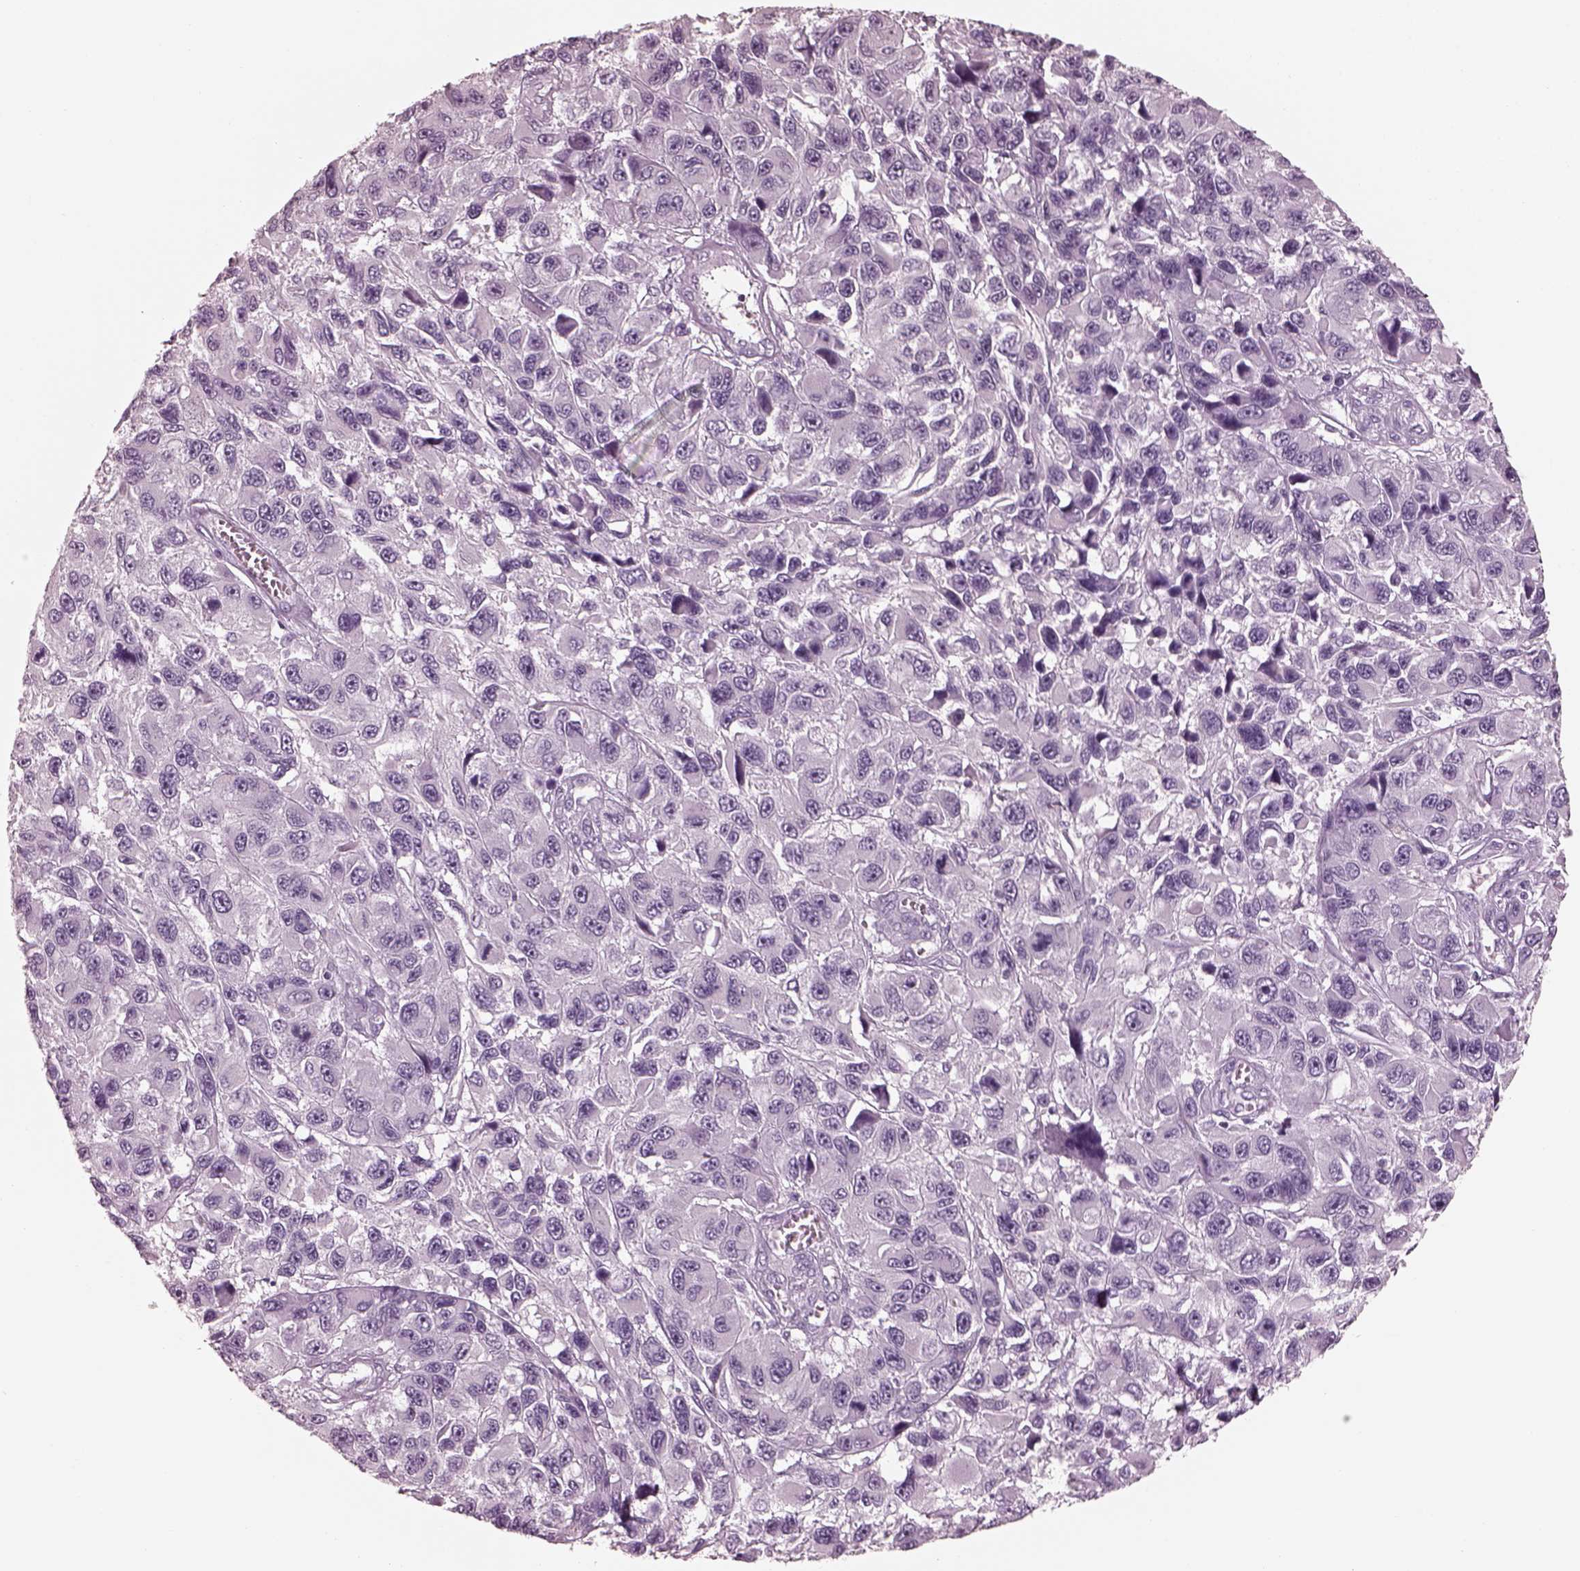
{"staining": {"intensity": "negative", "quantity": "none", "location": "none"}, "tissue": "melanoma", "cell_type": "Tumor cells", "image_type": "cancer", "snomed": [{"axis": "morphology", "description": "Malignant melanoma, NOS"}, {"axis": "topography", "description": "Skin"}], "caption": "Tumor cells are negative for brown protein staining in melanoma. The staining is performed using DAB brown chromogen with nuclei counter-stained in using hematoxylin.", "gene": "C2orf81", "patient": {"sex": "male", "age": 53}}